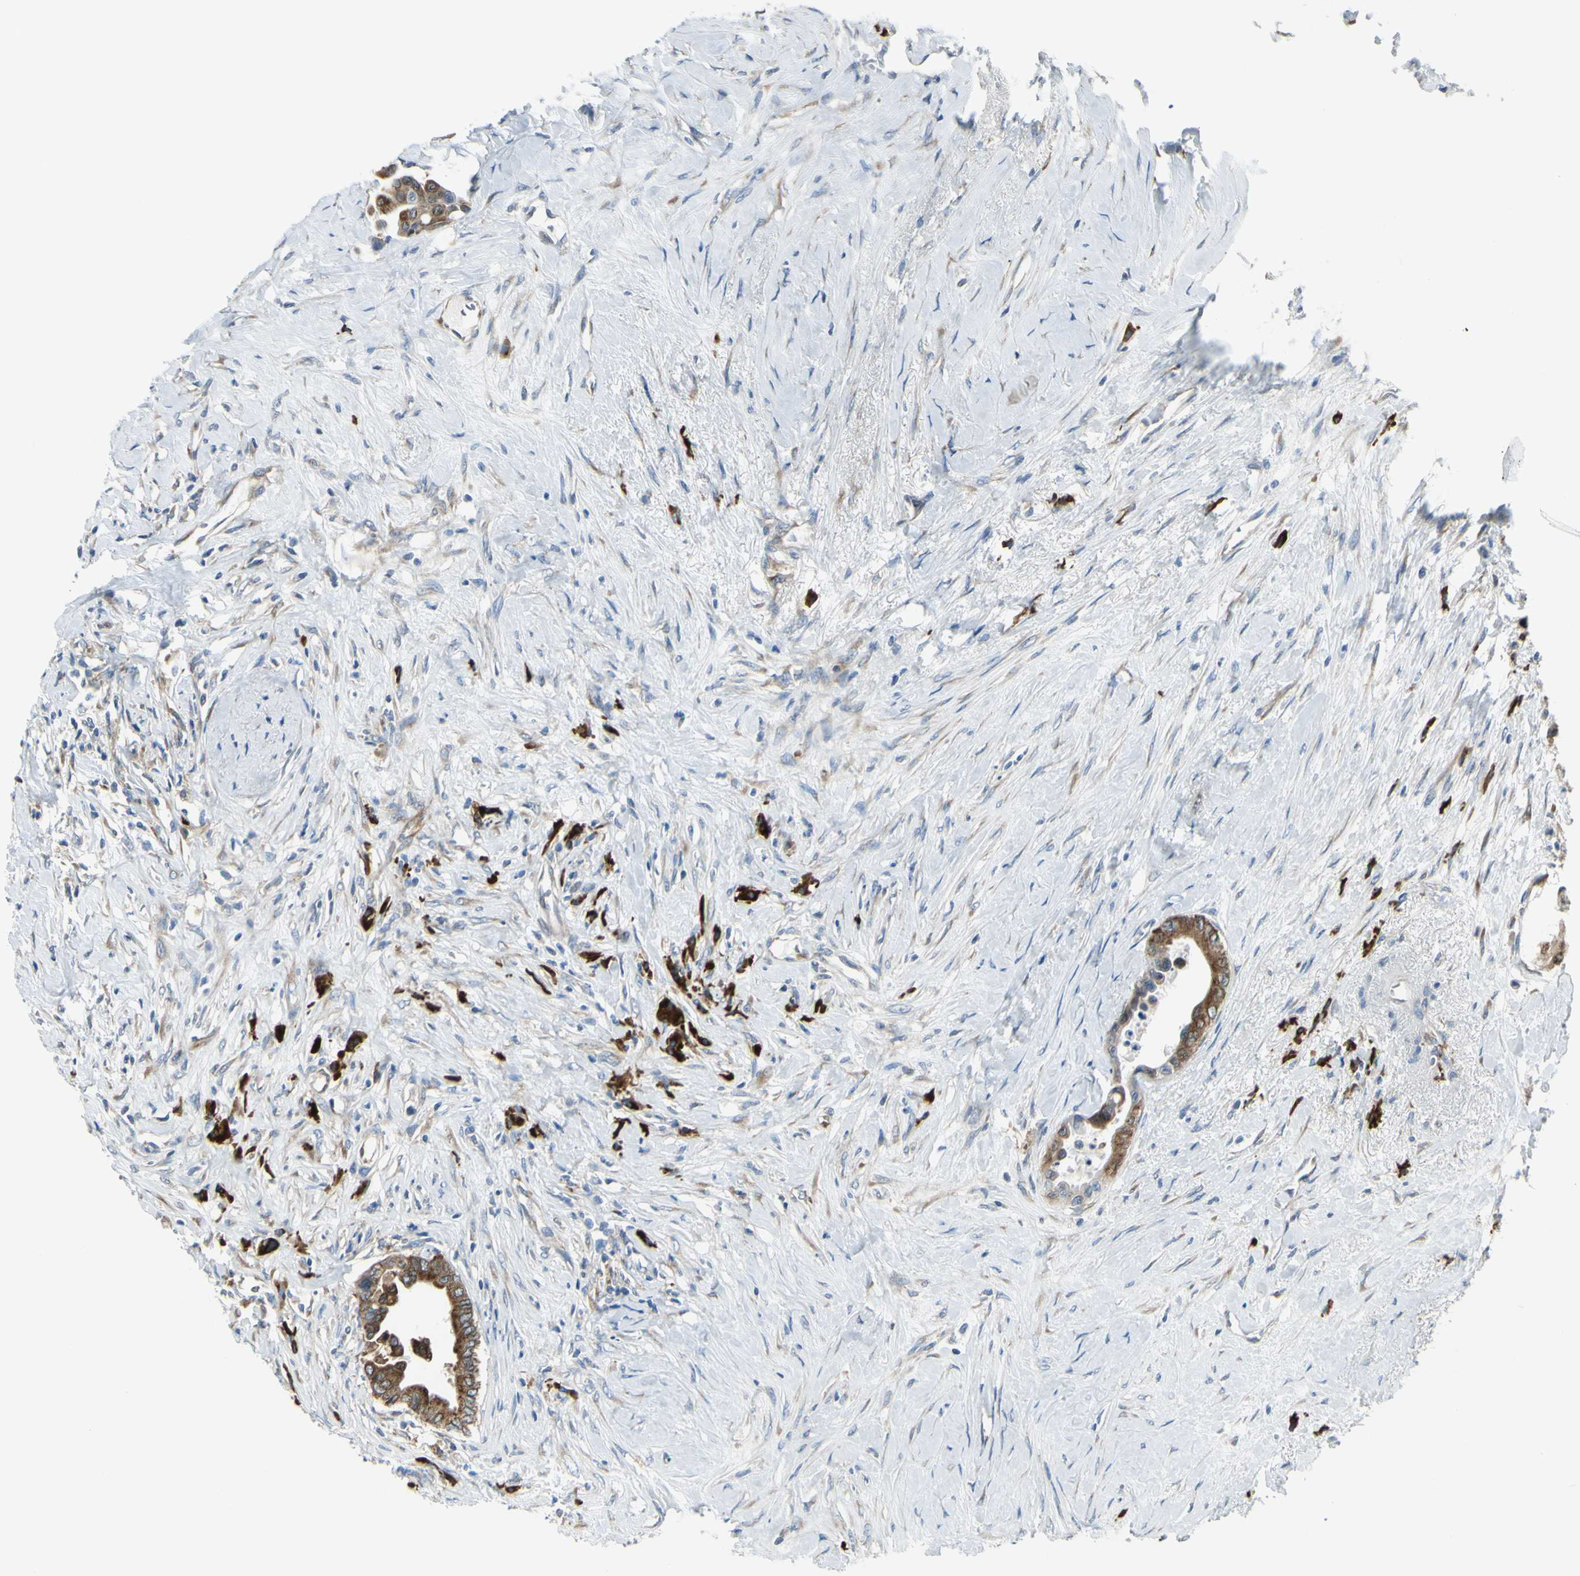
{"staining": {"intensity": "strong", "quantity": ">75%", "location": "cytoplasmic/membranous"}, "tissue": "colorectal cancer", "cell_type": "Tumor cells", "image_type": "cancer", "snomed": [{"axis": "morphology", "description": "Normal tissue, NOS"}, {"axis": "morphology", "description": "Adenocarcinoma, NOS"}, {"axis": "topography", "description": "Colon"}], "caption": "About >75% of tumor cells in human adenocarcinoma (colorectal) show strong cytoplasmic/membranous protein staining as visualized by brown immunohistochemical staining.", "gene": "SELENOS", "patient": {"sex": "male", "age": 82}}